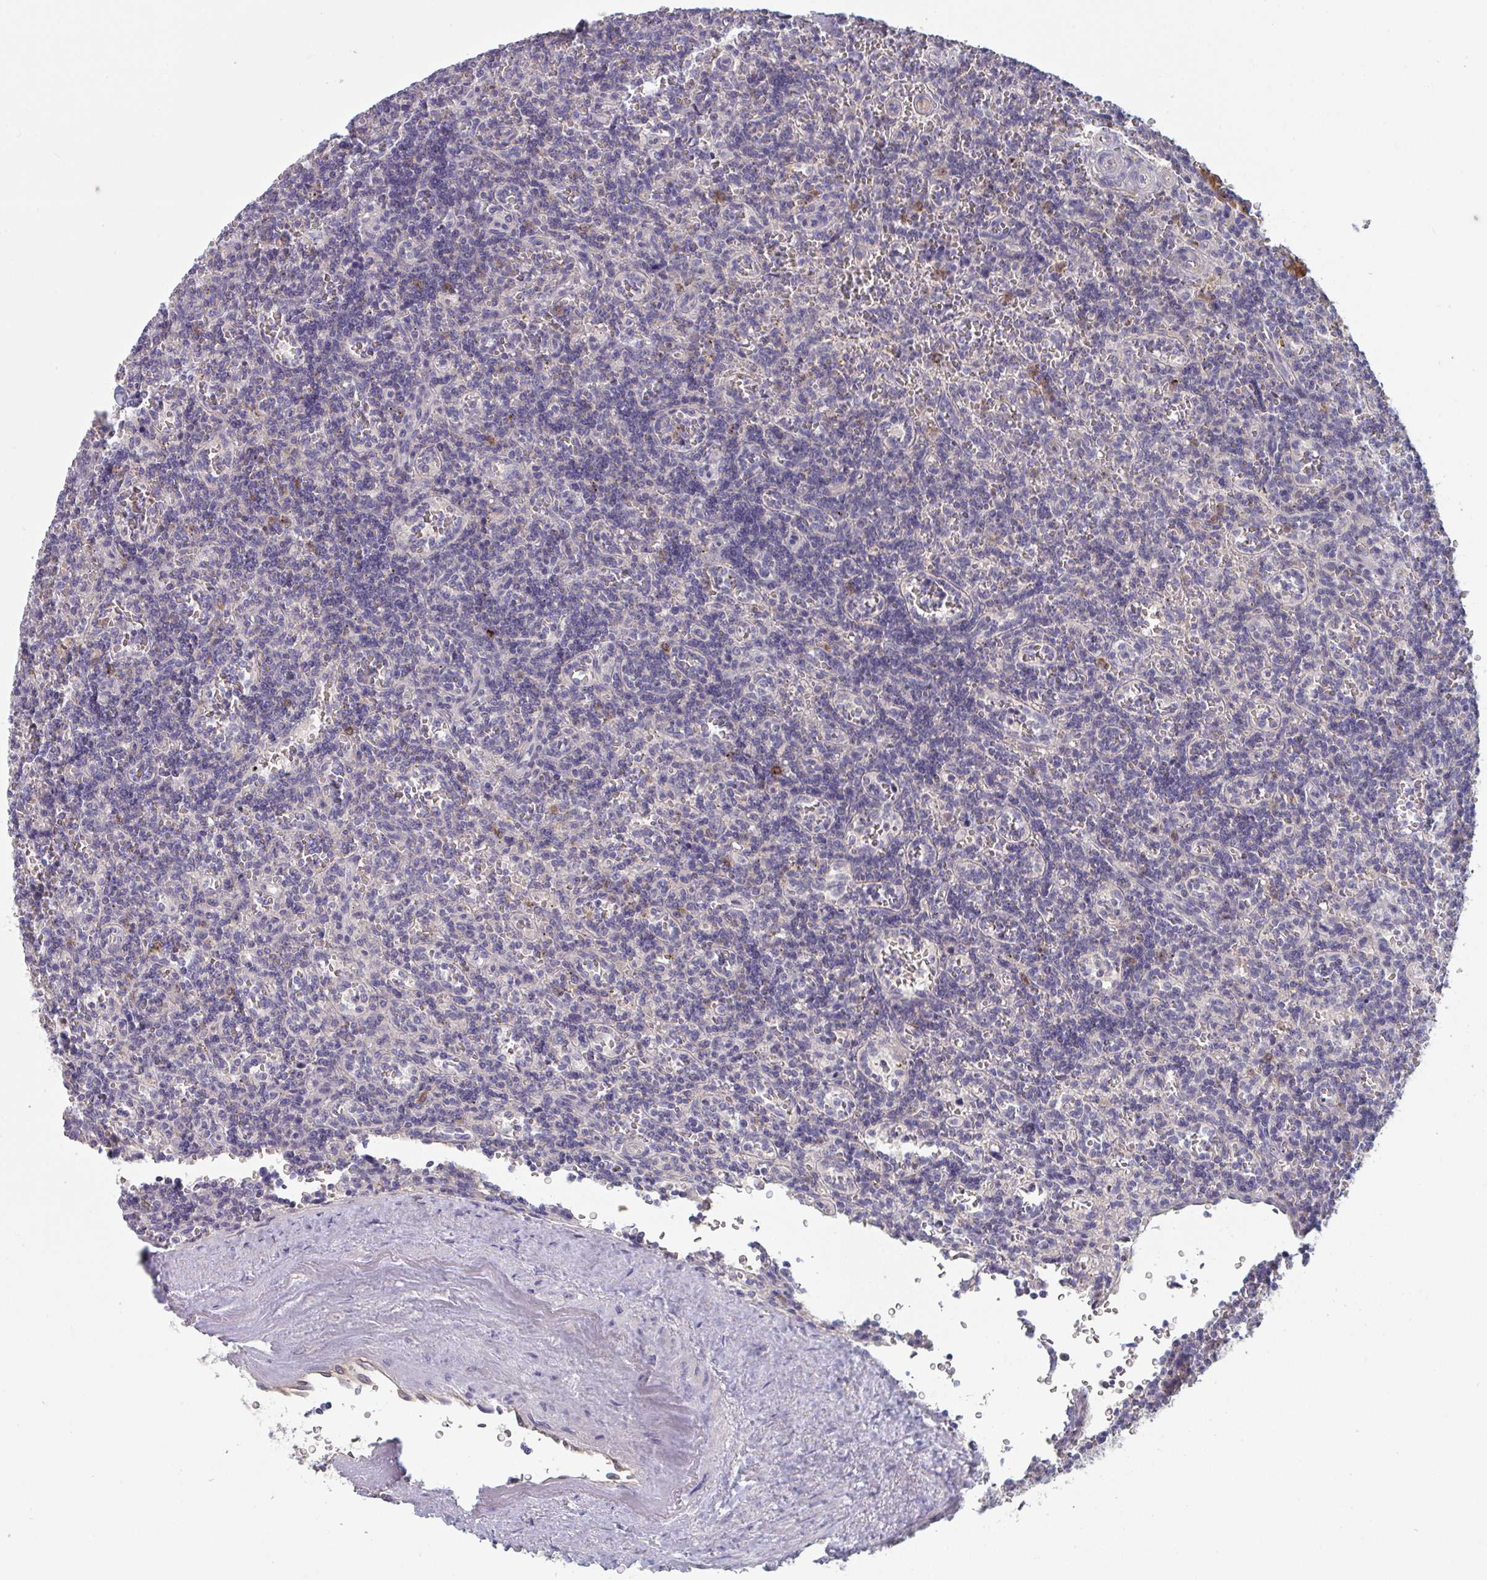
{"staining": {"intensity": "negative", "quantity": "none", "location": "none"}, "tissue": "lymphoma", "cell_type": "Tumor cells", "image_type": "cancer", "snomed": [{"axis": "morphology", "description": "Malignant lymphoma, non-Hodgkin's type, Low grade"}, {"axis": "topography", "description": "Spleen"}], "caption": "Protein analysis of low-grade malignant lymphoma, non-Hodgkin's type reveals no significant staining in tumor cells.", "gene": "HGFAC", "patient": {"sex": "male", "age": 73}}